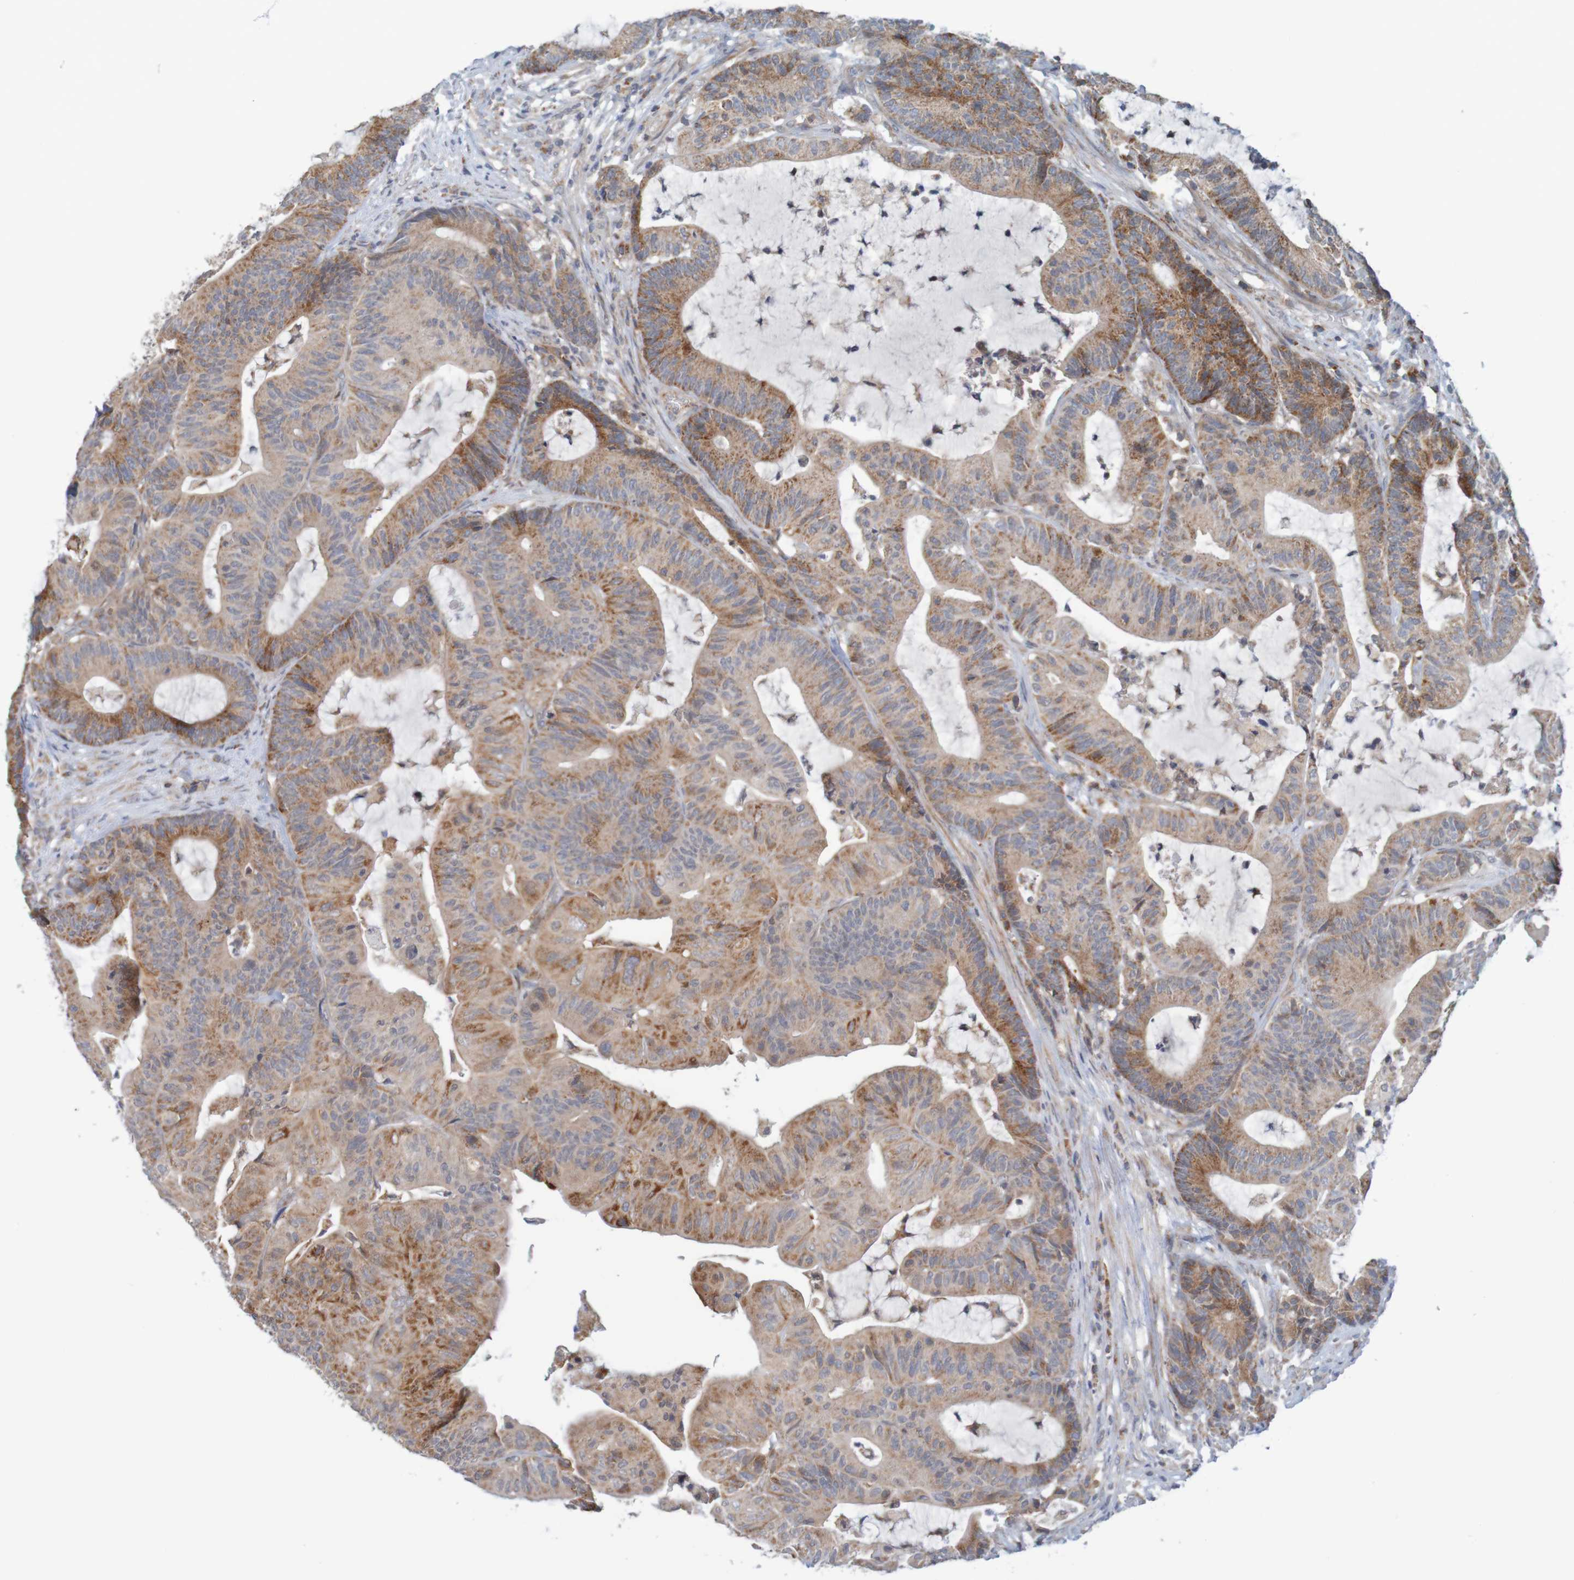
{"staining": {"intensity": "moderate", "quantity": ">75%", "location": "cytoplasmic/membranous"}, "tissue": "colorectal cancer", "cell_type": "Tumor cells", "image_type": "cancer", "snomed": [{"axis": "morphology", "description": "Adenocarcinoma, NOS"}, {"axis": "topography", "description": "Colon"}], "caption": "Colorectal cancer (adenocarcinoma) stained for a protein (brown) reveals moderate cytoplasmic/membranous positive staining in about >75% of tumor cells.", "gene": "NAV2", "patient": {"sex": "female", "age": 84}}